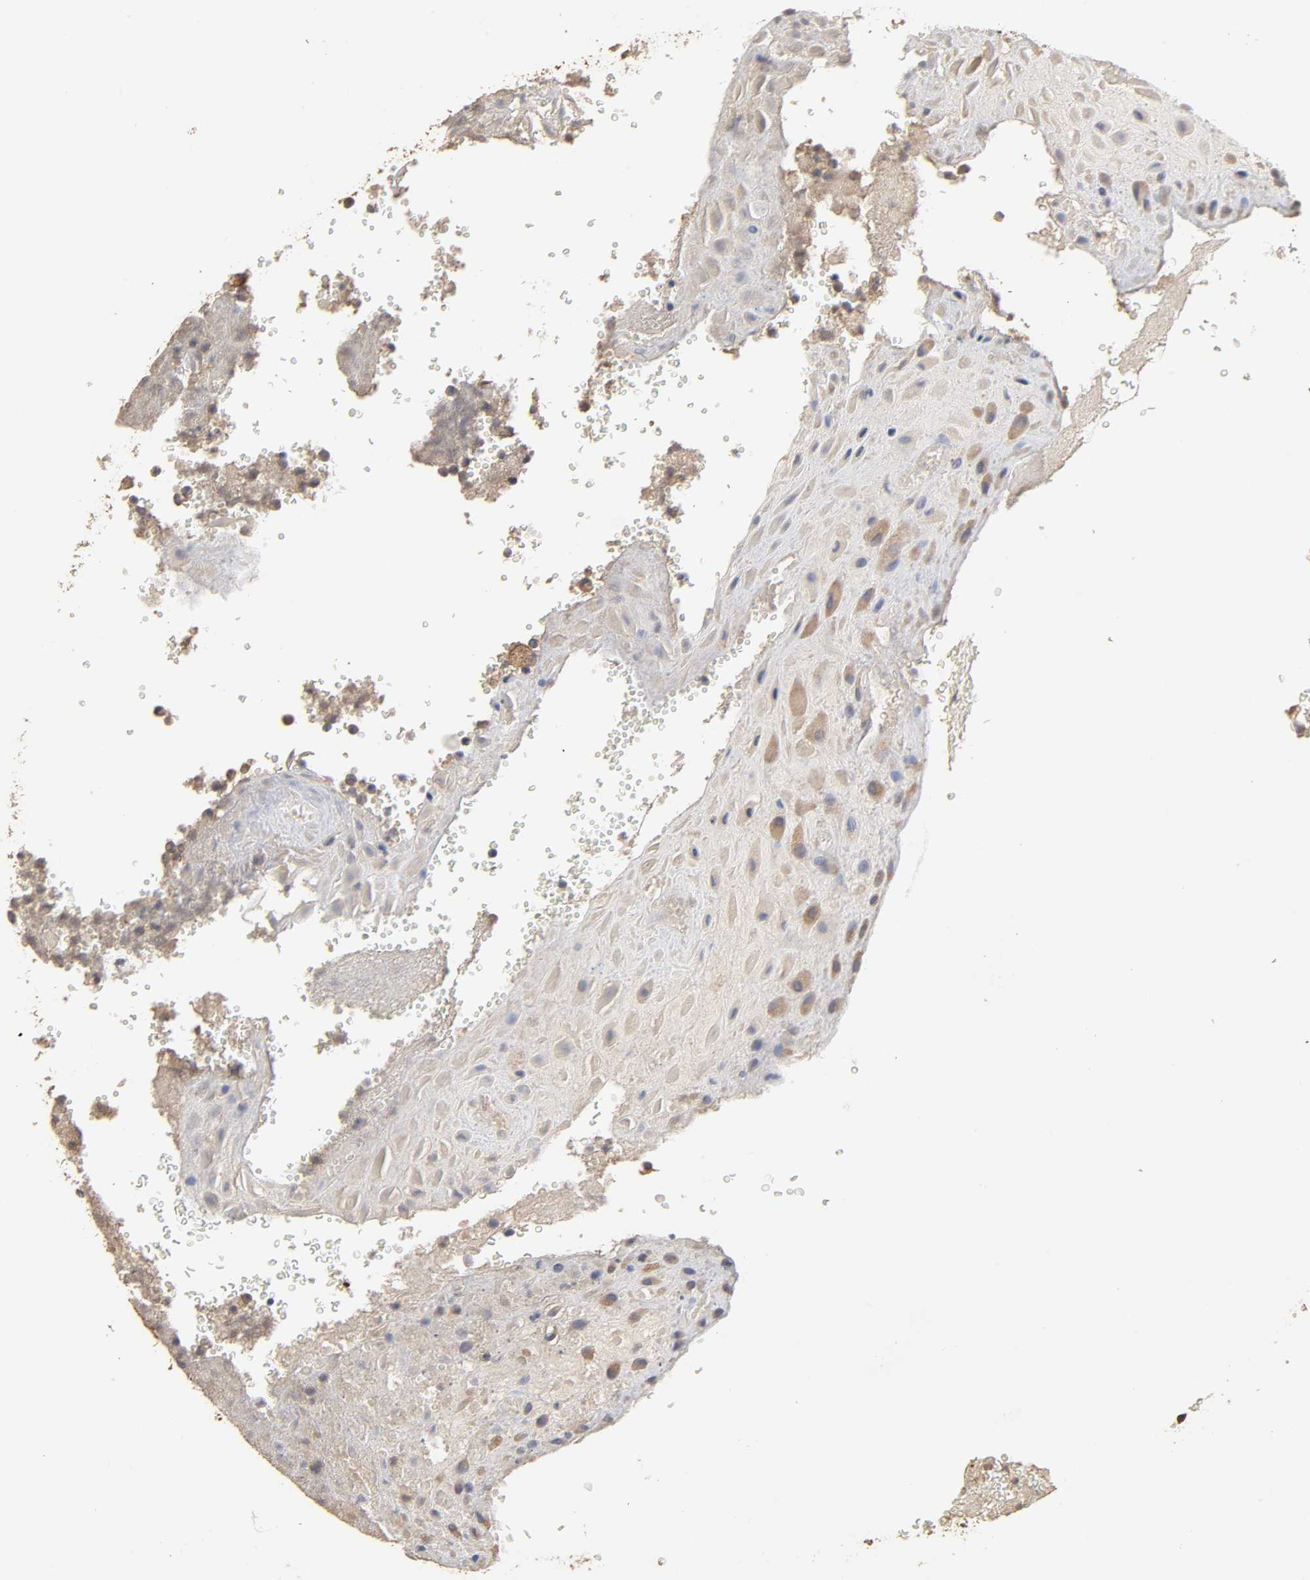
{"staining": {"intensity": "moderate", "quantity": ">75%", "location": "cytoplasmic/membranous"}, "tissue": "placenta", "cell_type": "Decidual cells", "image_type": "normal", "snomed": [{"axis": "morphology", "description": "Normal tissue, NOS"}, {"axis": "topography", "description": "Placenta"}], "caption": "High-magnification brightfield microscopy of unremarkable placenta stained with DAB (3,3'-diaminobenzidine) (brown) and counterstained with hematoxylin (blue). decidual cells exhibit moderate cytoplasmic/membranous expression is appreciated in about>75% of cells. The staining is performed using DAB brown chromogen to label protein expression. The nuclei are counter-stained blue using hematoxylin.", "gene": "EIF4G2", "patient": {"sex": "female", "age": 19}}